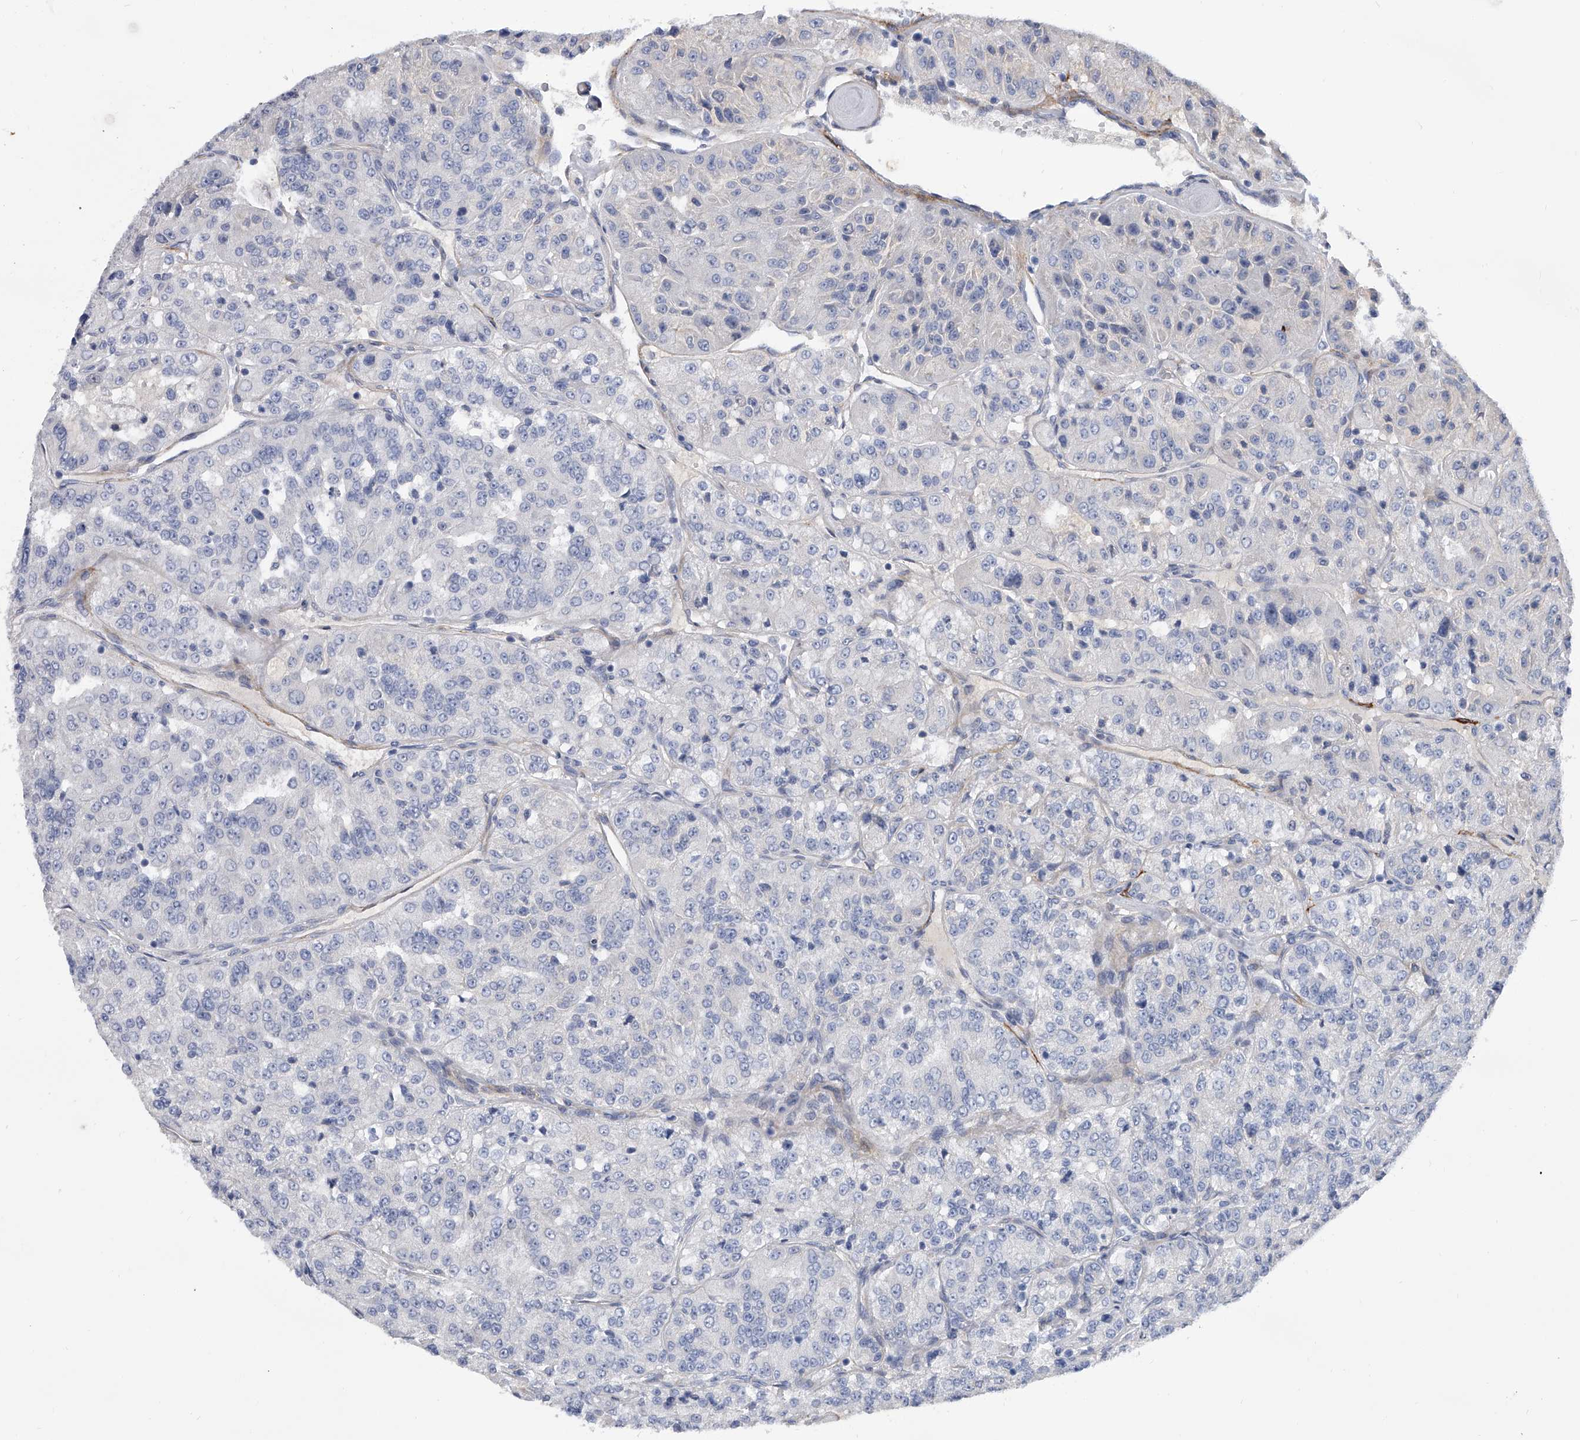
{"staining": {"intensity": "negative", "quantity": "none", "location": "none"}, "tissue": "renal cancer", "cell_type": "Tumor cells", "image_type": "cancer", "snomed": [{"axis": "morphology", "description": "Adenocarcinoma, NOS"}, {"axis": "topography", "description": "Kidney"}], "caption": "The image displays no staining of tumor cells in renal cancer.", "gene": "ALG14", "patient": {"sex": "female", "age": 63}}